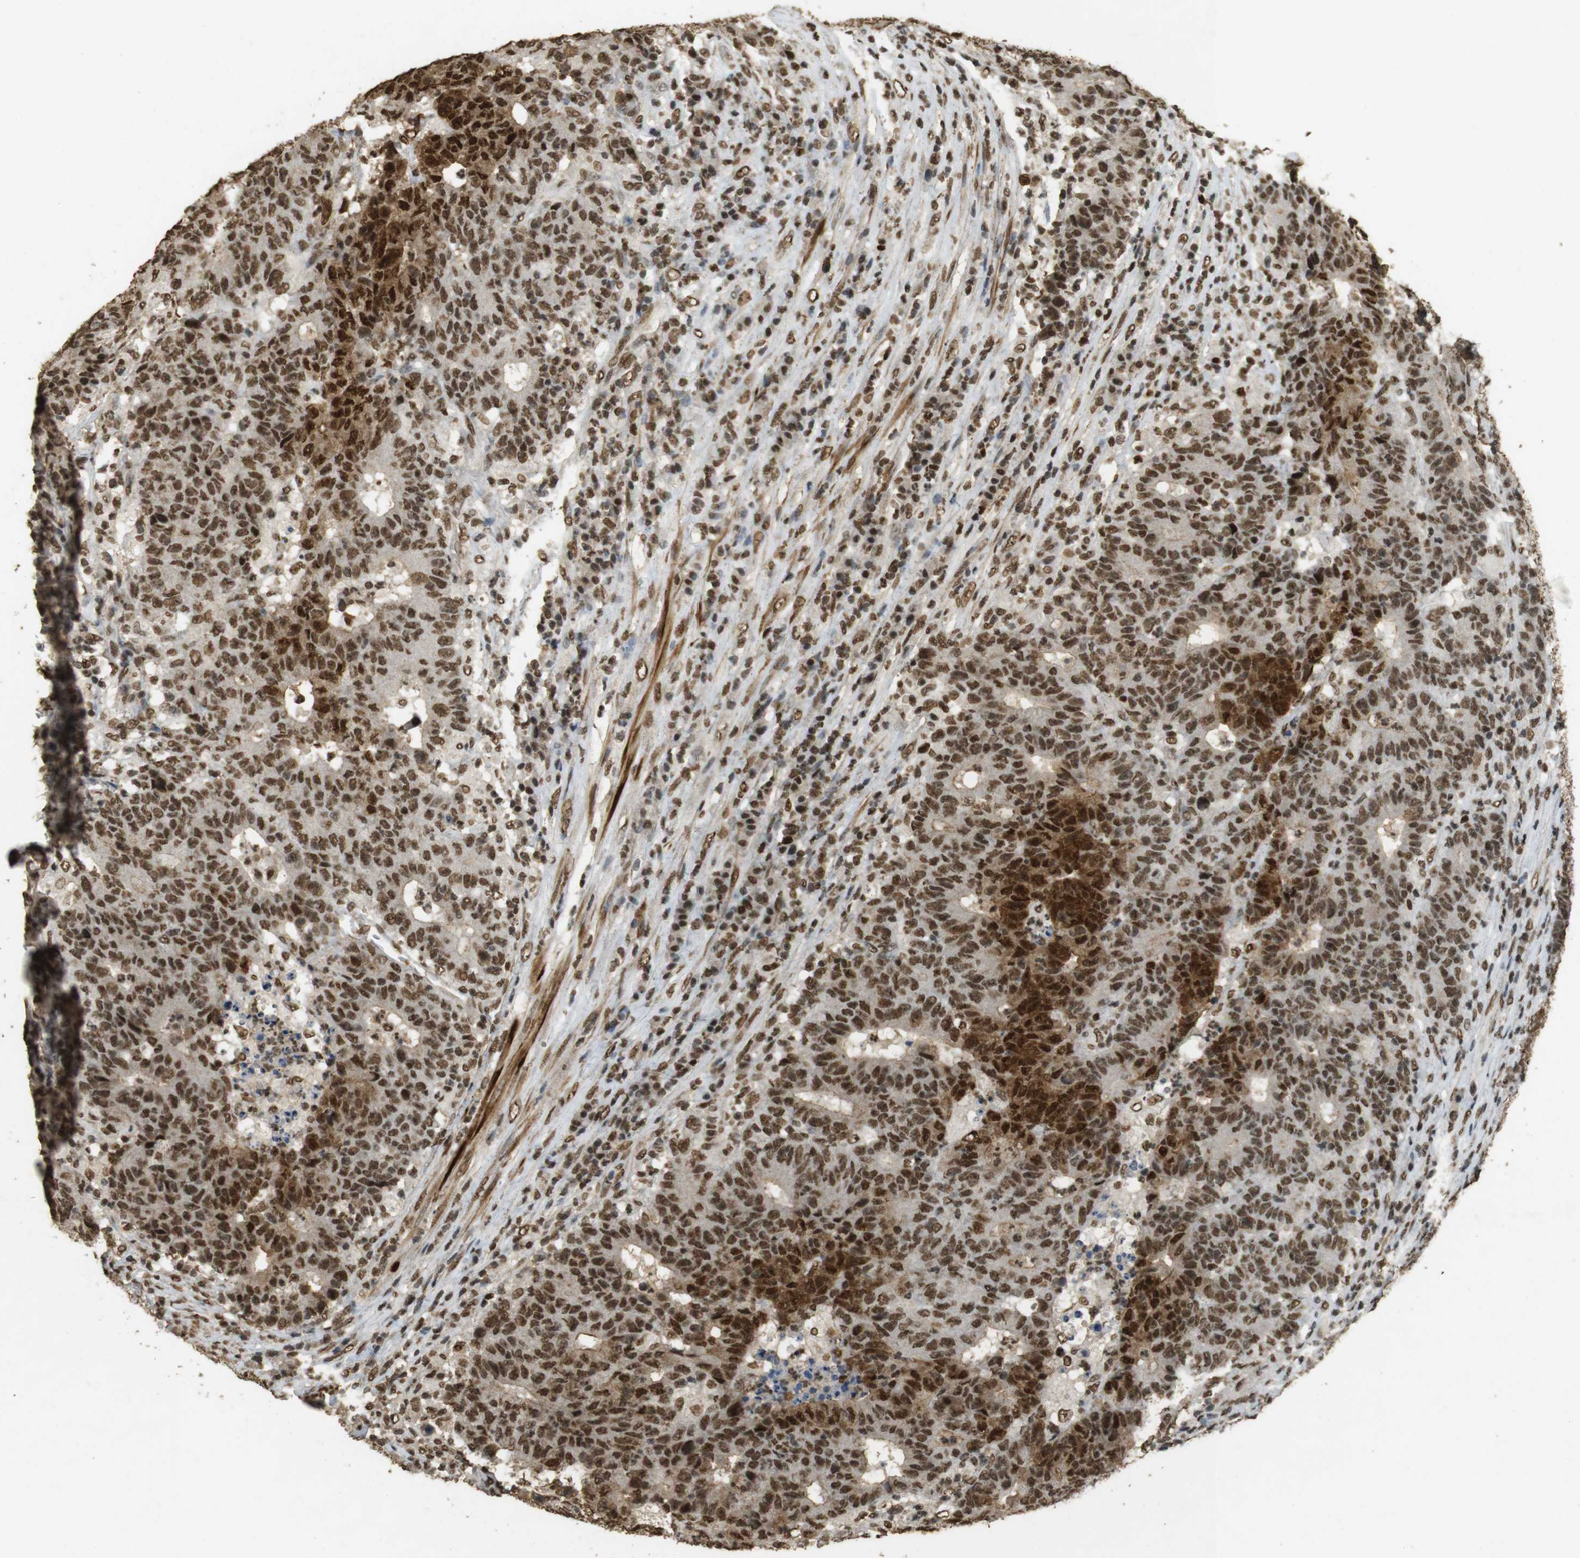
{"staining": {"intensity": "strong", "quantity": ">75%", "location": "cytoplasmic/membranous,nuclear"}, "tissue": "colorectal cancer", "cell_type": "Tumor cells", "image_type": "cancer", "snomed": [{"axis": "morphology", "description": "Normal tissue, NOS"}, {"axis": "morphology", "description": "Adenocarcinoma, NOS"}, {"axis": "topography", "description": "Colon"}], "caption": "Approximately >75% of tumor cells in adenocarcinoma (colorectal) show strong cytoplasmic/membranous and nuclear protein positivity as visualized by brown immunohistochemical staining.", "gene": "GATA4", "patient": {"sex": "female", "age": 75}}